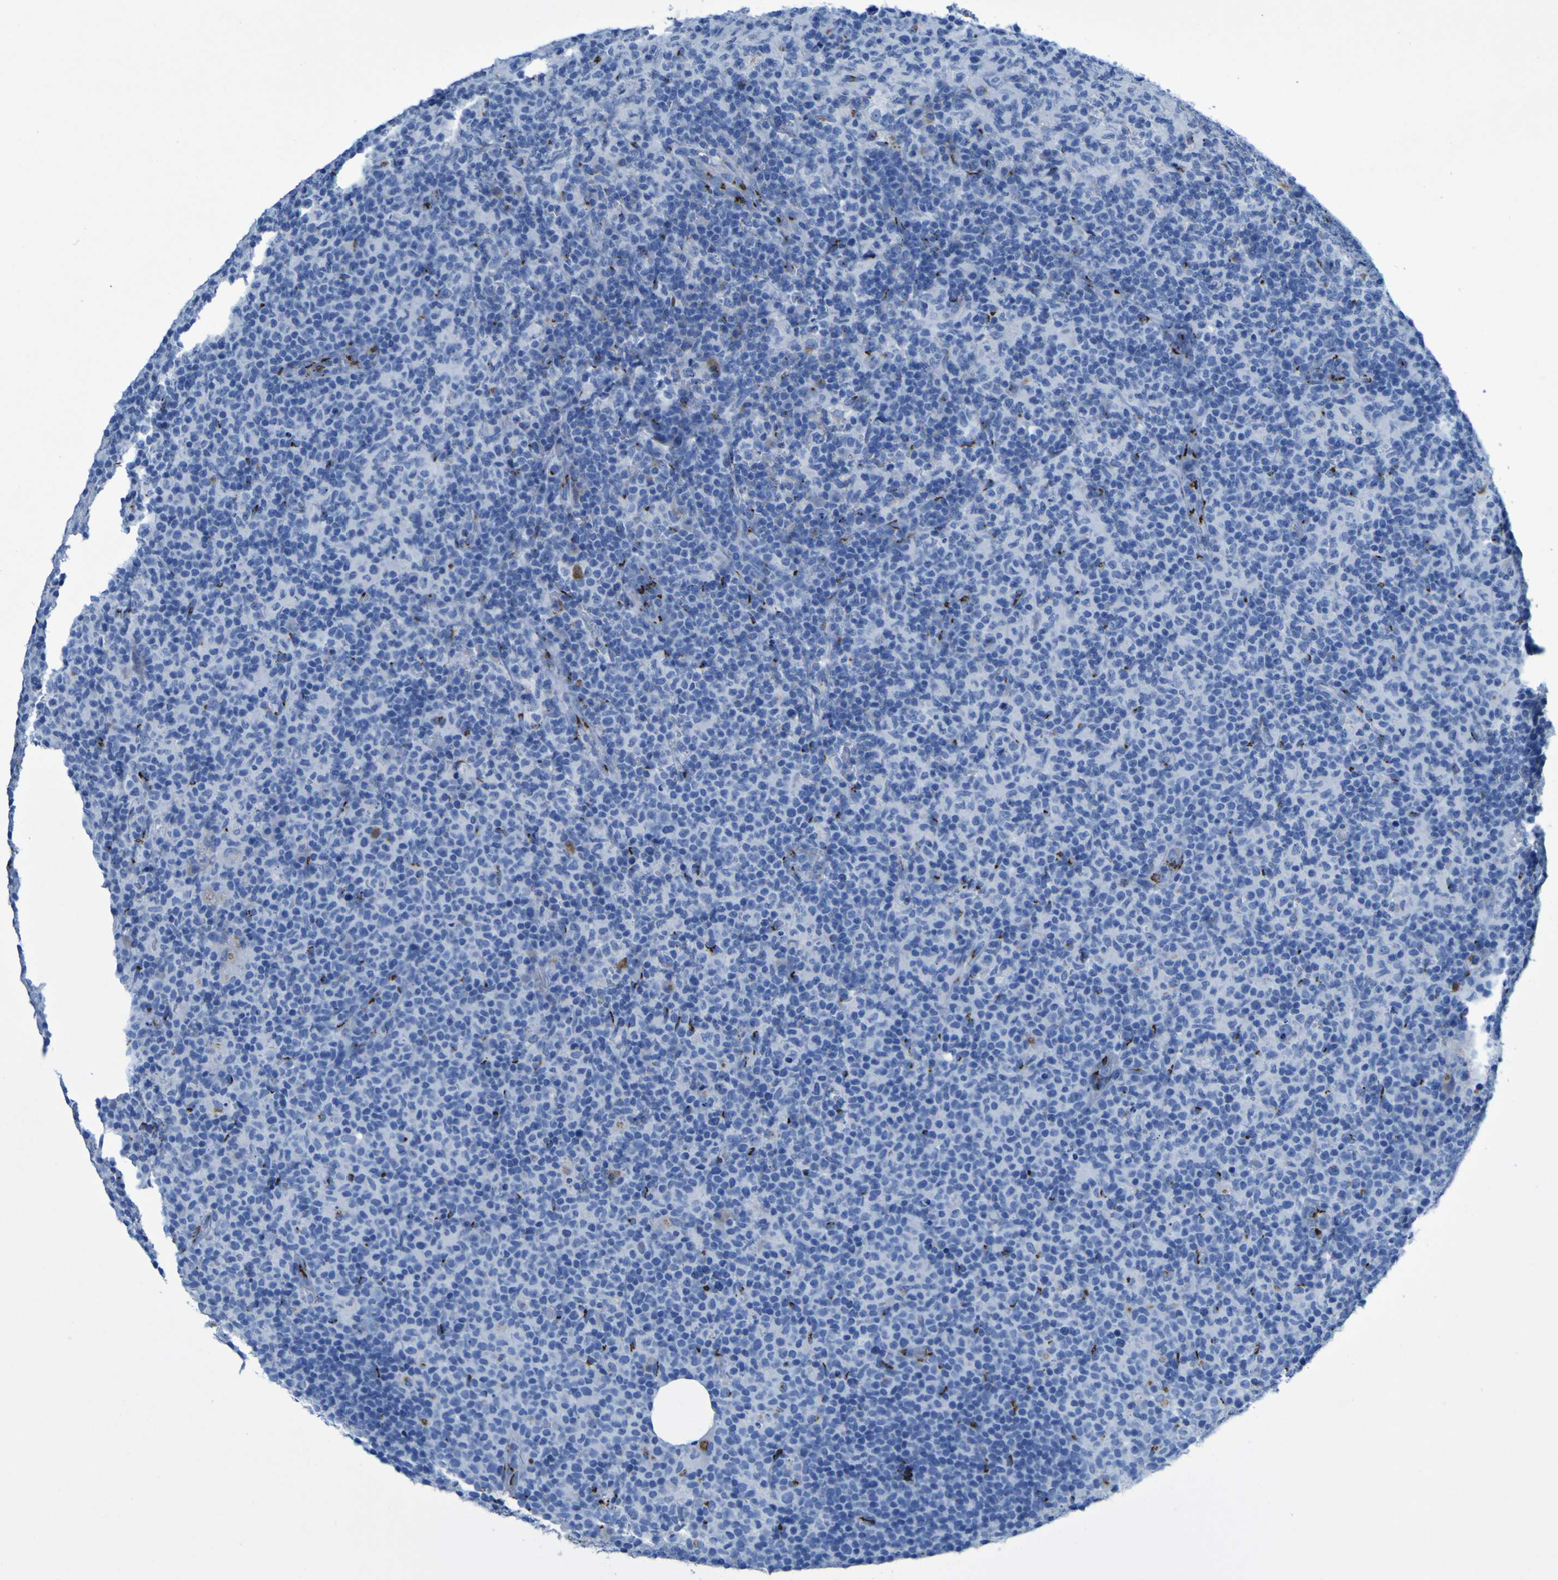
{"staining": {"intensity": "negative", "quantity": "none", "location": "none"}, "tissue": "lymph node", "cell_type": "Non-germinal center cells", "image_type": "normal", "snomed": [{"axis": "morphology", "description": "Normal tissue, NOS"}, {"axis": "morphology", "description": "Inflammation, NOS"}, {"axis": "topography", "description": "Lymph node"}], "caption": "A high-resolution histopathology image shows immunohistochemistry (IHC) staining of unremarkable lymph node, which displays no significant positivity in non-germinal center cells.", "gene": "GOLM1", "patient": {"sex": "male", "age": 55}}